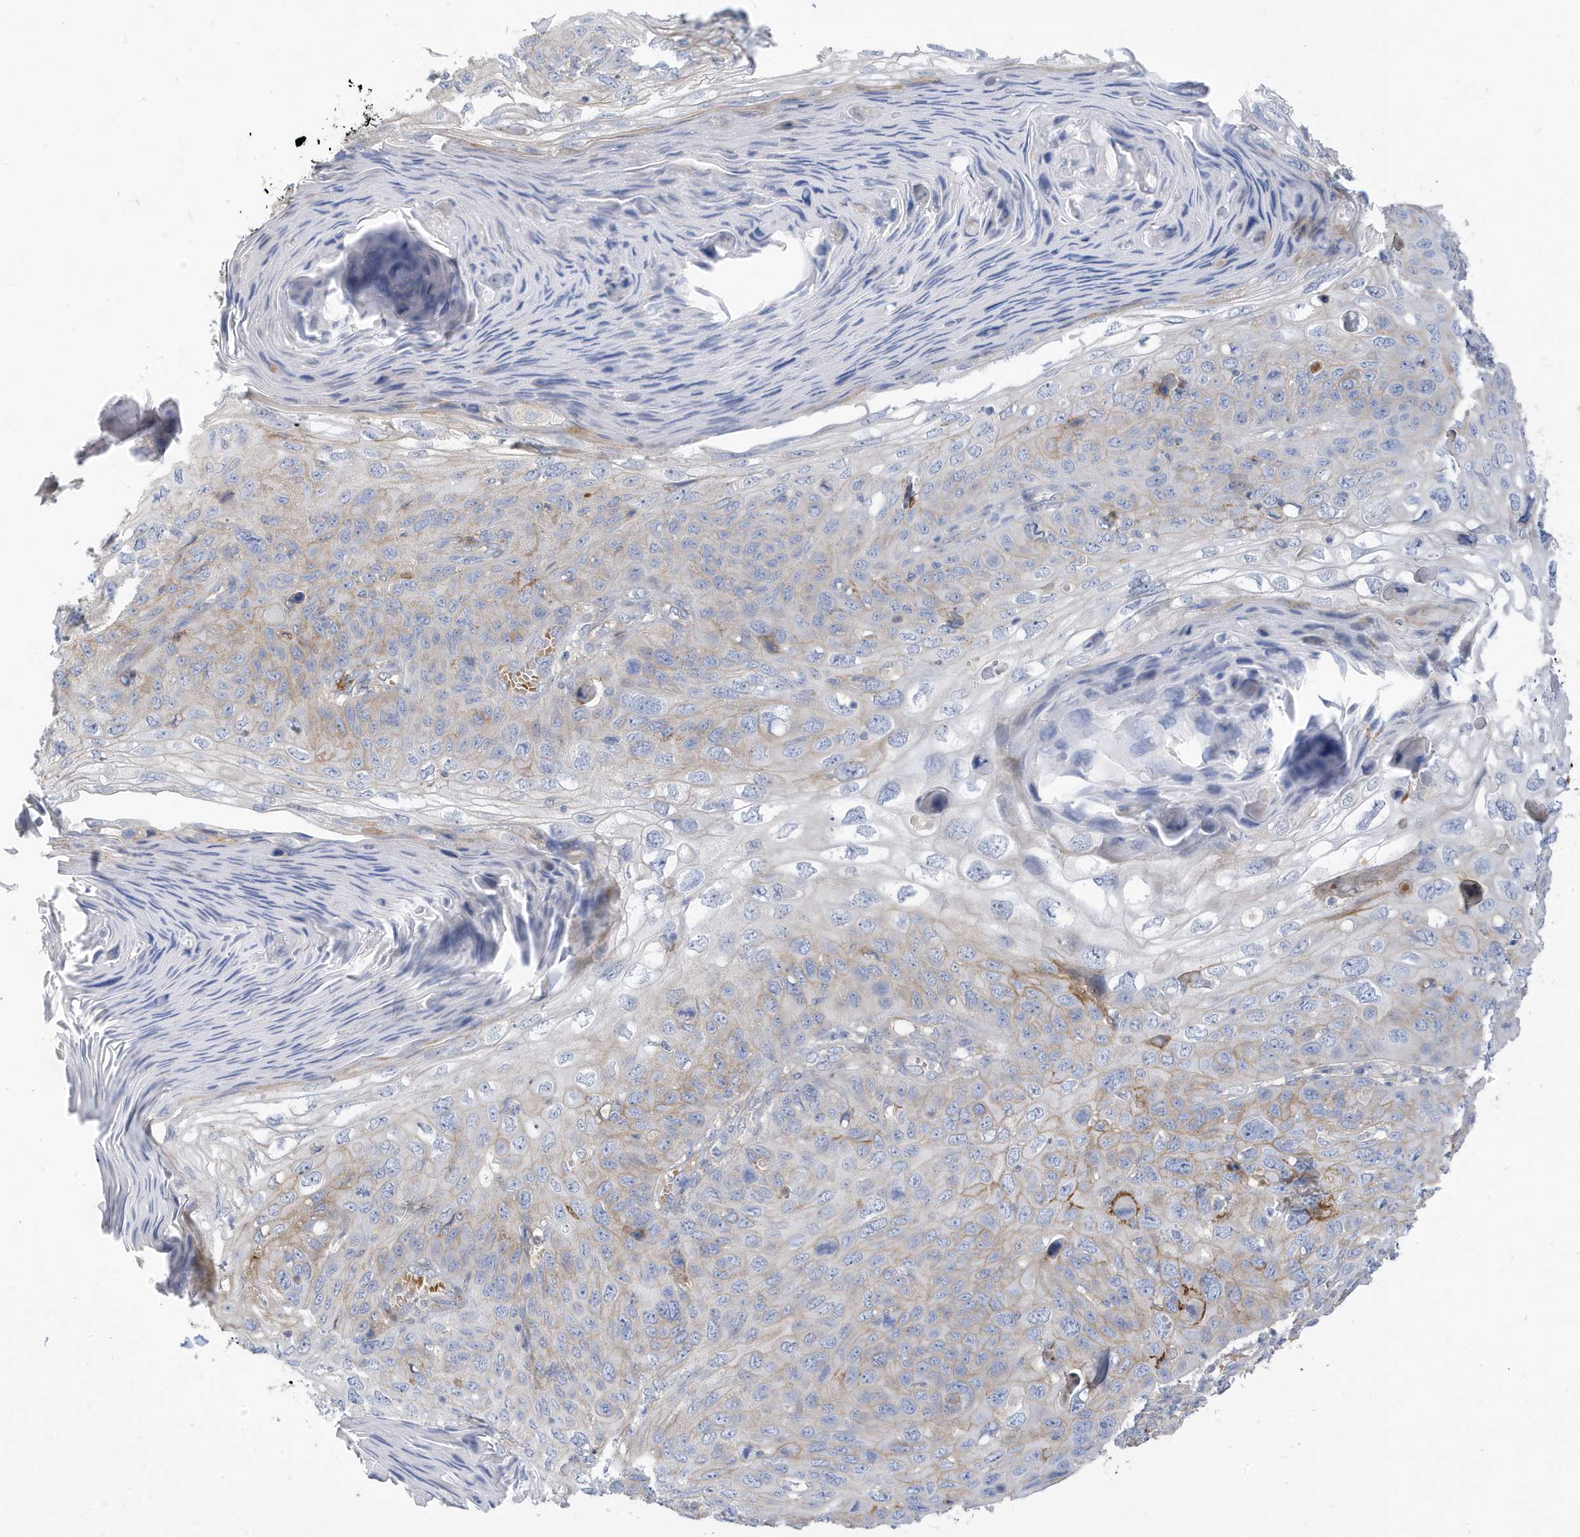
{"staining": {"intensity": "weak", "quantity": "25%-75%", "location": "cytoplasmic/membranous"}, "tissue": "skin cancer", "cell_type": "Tumor cells", "image_type": "cancer", "snomed": [{"axis": "morphology", "description": "Squamous cell carcinoma, NOS"}, {"axis": "topography", "description": "Skin"}], "caption": "A low amount of weak cytoplasmic/membranous staining is seen in about 25%-75% of tumor cells in skin cancer tissue.", "gene": "ATP13A5", "patient": {"sex": "female", "age": 90}}